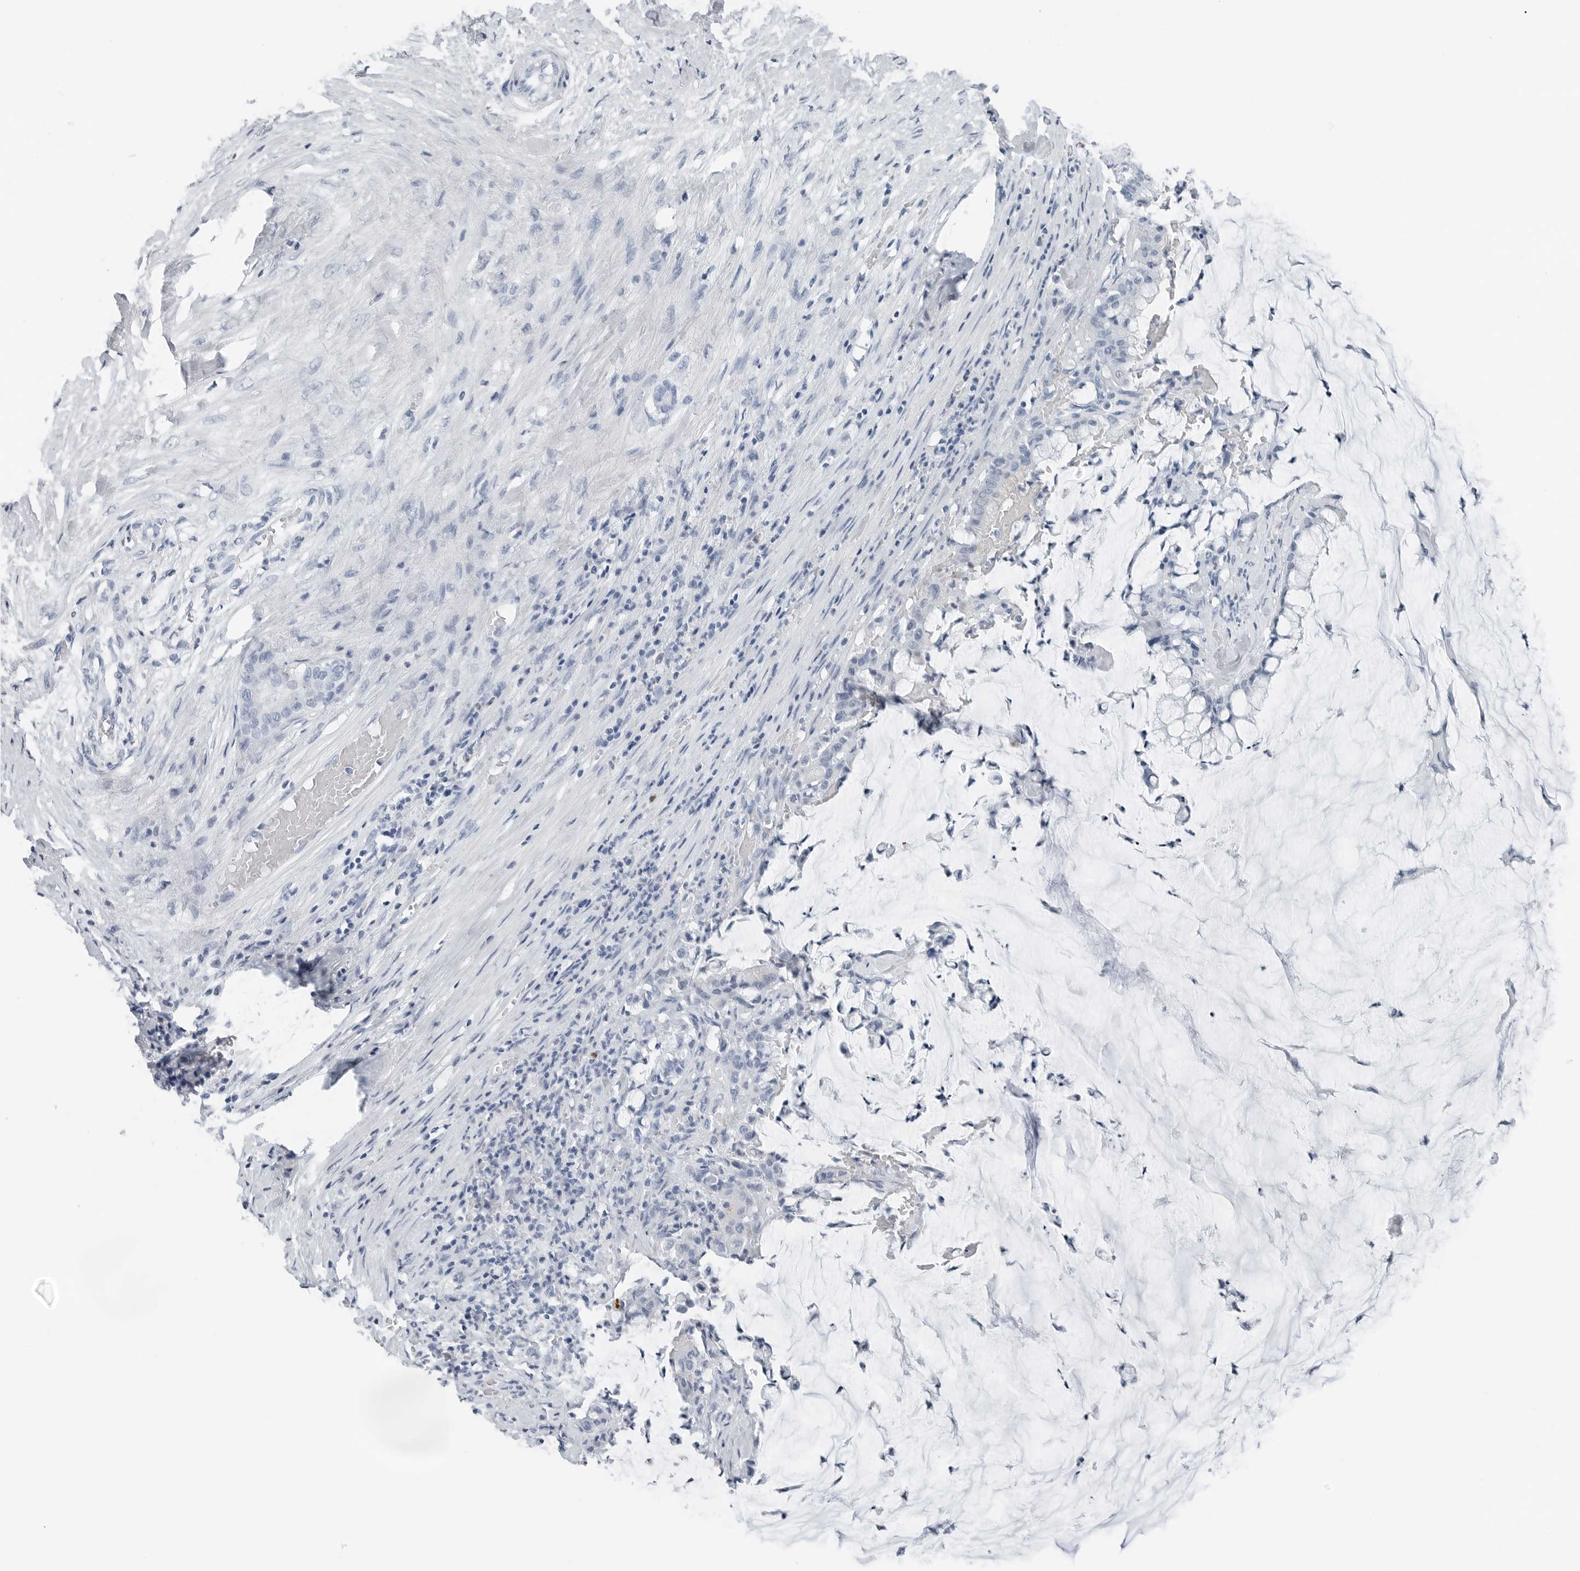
{"staining": {"intensity": "negative", "quantity": "none", "location": "none"}, "tissue": "pancreatic cancer", "cell_type": "Tumor cells", "image_type": "cancer", "snomed": [{"axis": "morphology", "description": "Adenocarcinoma, NOS"}, {"axis": "topography", "description": "Pancreas"}], "caption": "Immunohistochemical staining of adenocarcinoma (pancreatic) exhibits no significant staining in tumor cells.", "gene": "SLPI", "patient": {"sex": "male", "age": 41}}